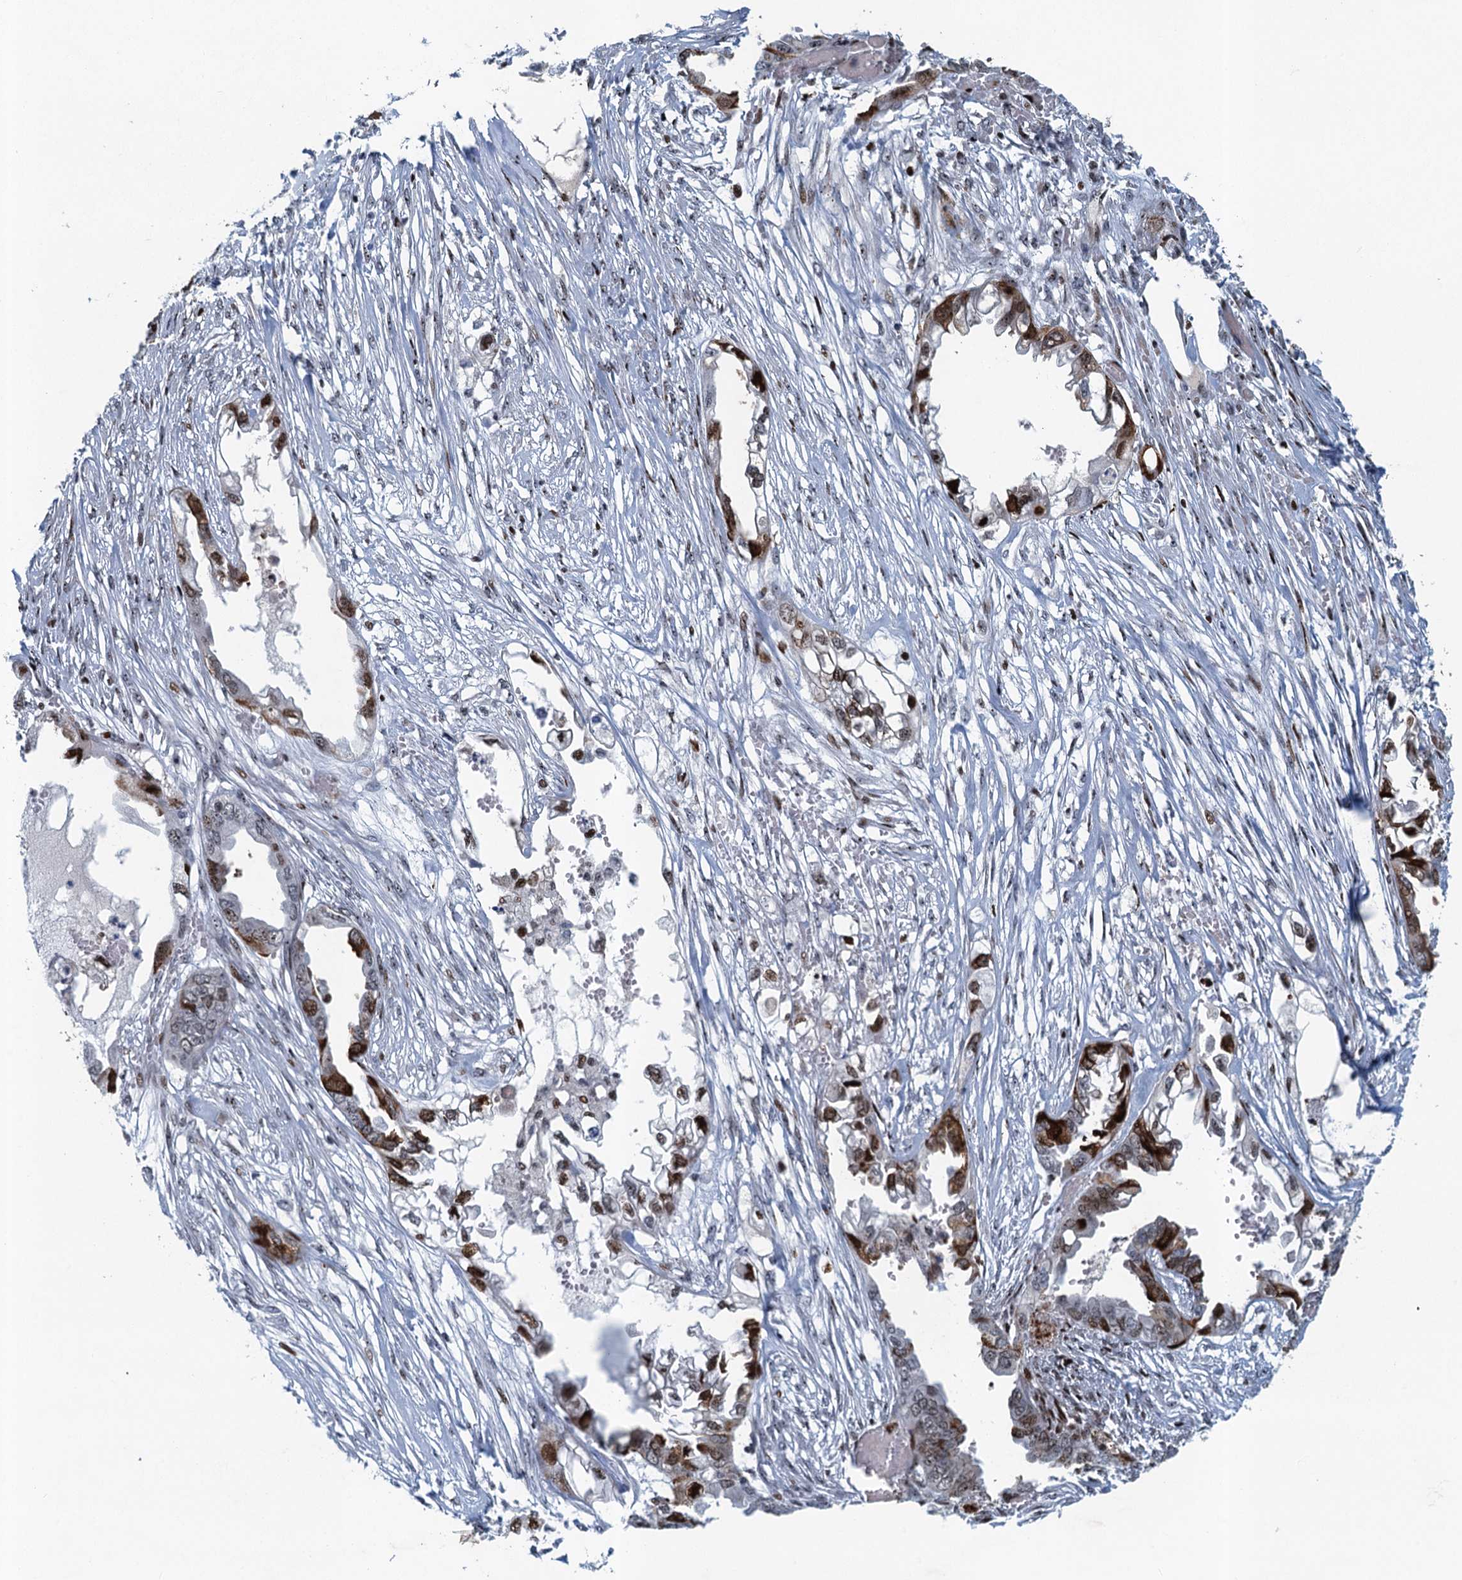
{"staining": {"intensity": "strong", "quantity": "25%-75%", "location": "cytoplasmic/membranous,nuclear"}, "tissue": "endometrial cancer", "cell_type": "Tumor cells", "image_type": "cancer", "snomed": [{"axis": "morphology", "description": "Adenocarcinoma, NOS"}, {"axis": "morphology", "description": "Adenocarcinoma, metastatic, NOS"}, {"axis": "topography", "description": "Adipose tissue"}, {"axis": "topography", "description": "Endometrium"}], "caption": "This is a micrograph of immunohistochemistry staining of adenocarcinoma (endometrial), which shows strong expression in the cytoplasmic/membranous and nuclear of tumor cells.", "gene": "ANKRD13D", "patient": {"sex": "female", "age": 67}}